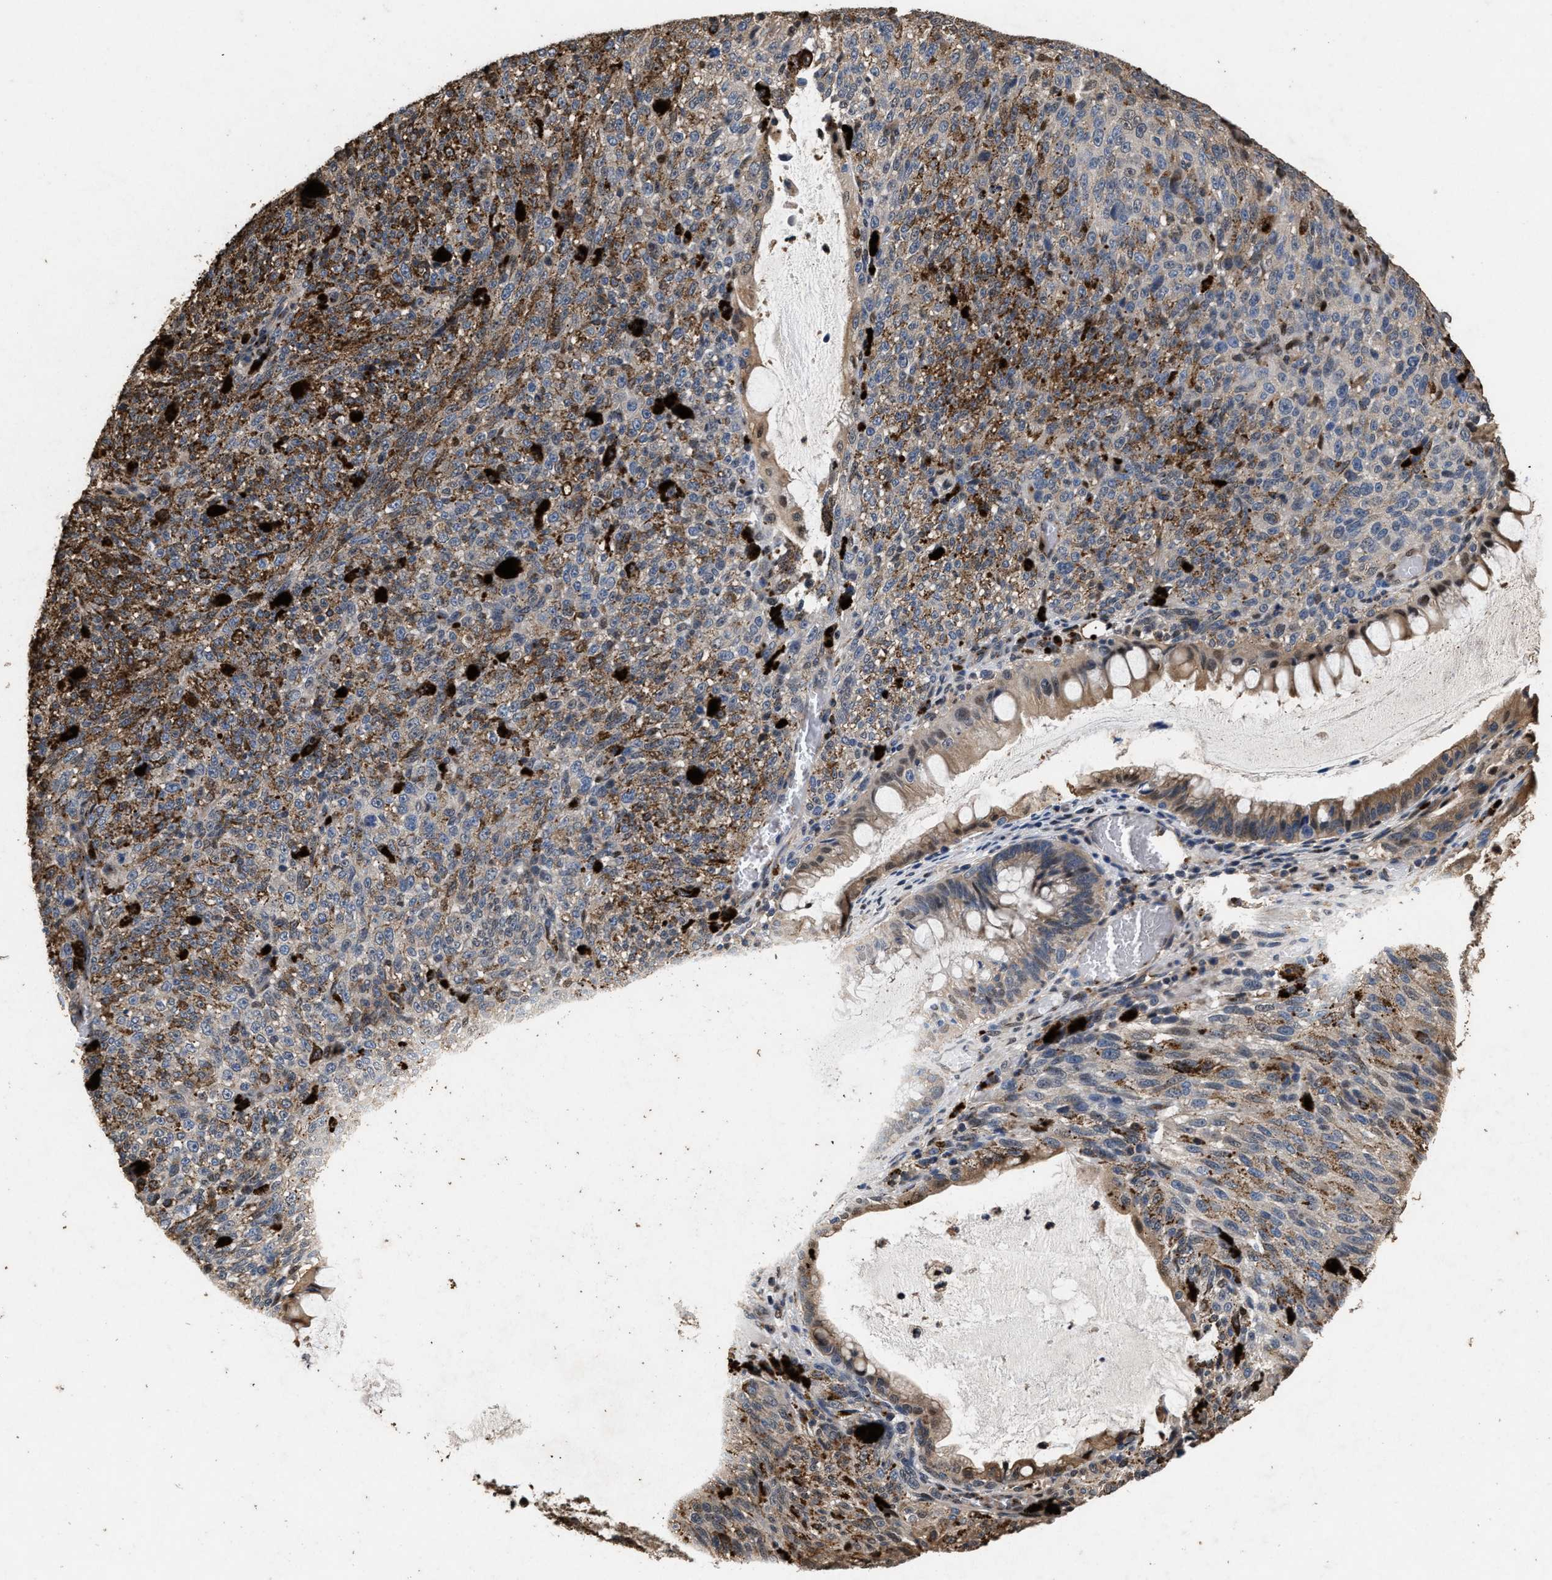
{"staining": {"intensity": "moderate", "quantity": "25%-75%", "location": "cytoplasmic/membranous"}, "tissue": "melanoma", "cell_type": "Tumor cells", "image_type": "cancer", "snomed": [{"axis": "morphology", "description": "Malignant melanoma, NOS"}, {"axis": "topography", "description": "Rectum"}], "caption": "Malignant melanoma stained with a brown dye reveals moderate cytoplasmic/membranous positive positivity in about 25%-75% of tumor cells.", "gene": "TPST2", "patient": {"sex": "female", "age": 81}}